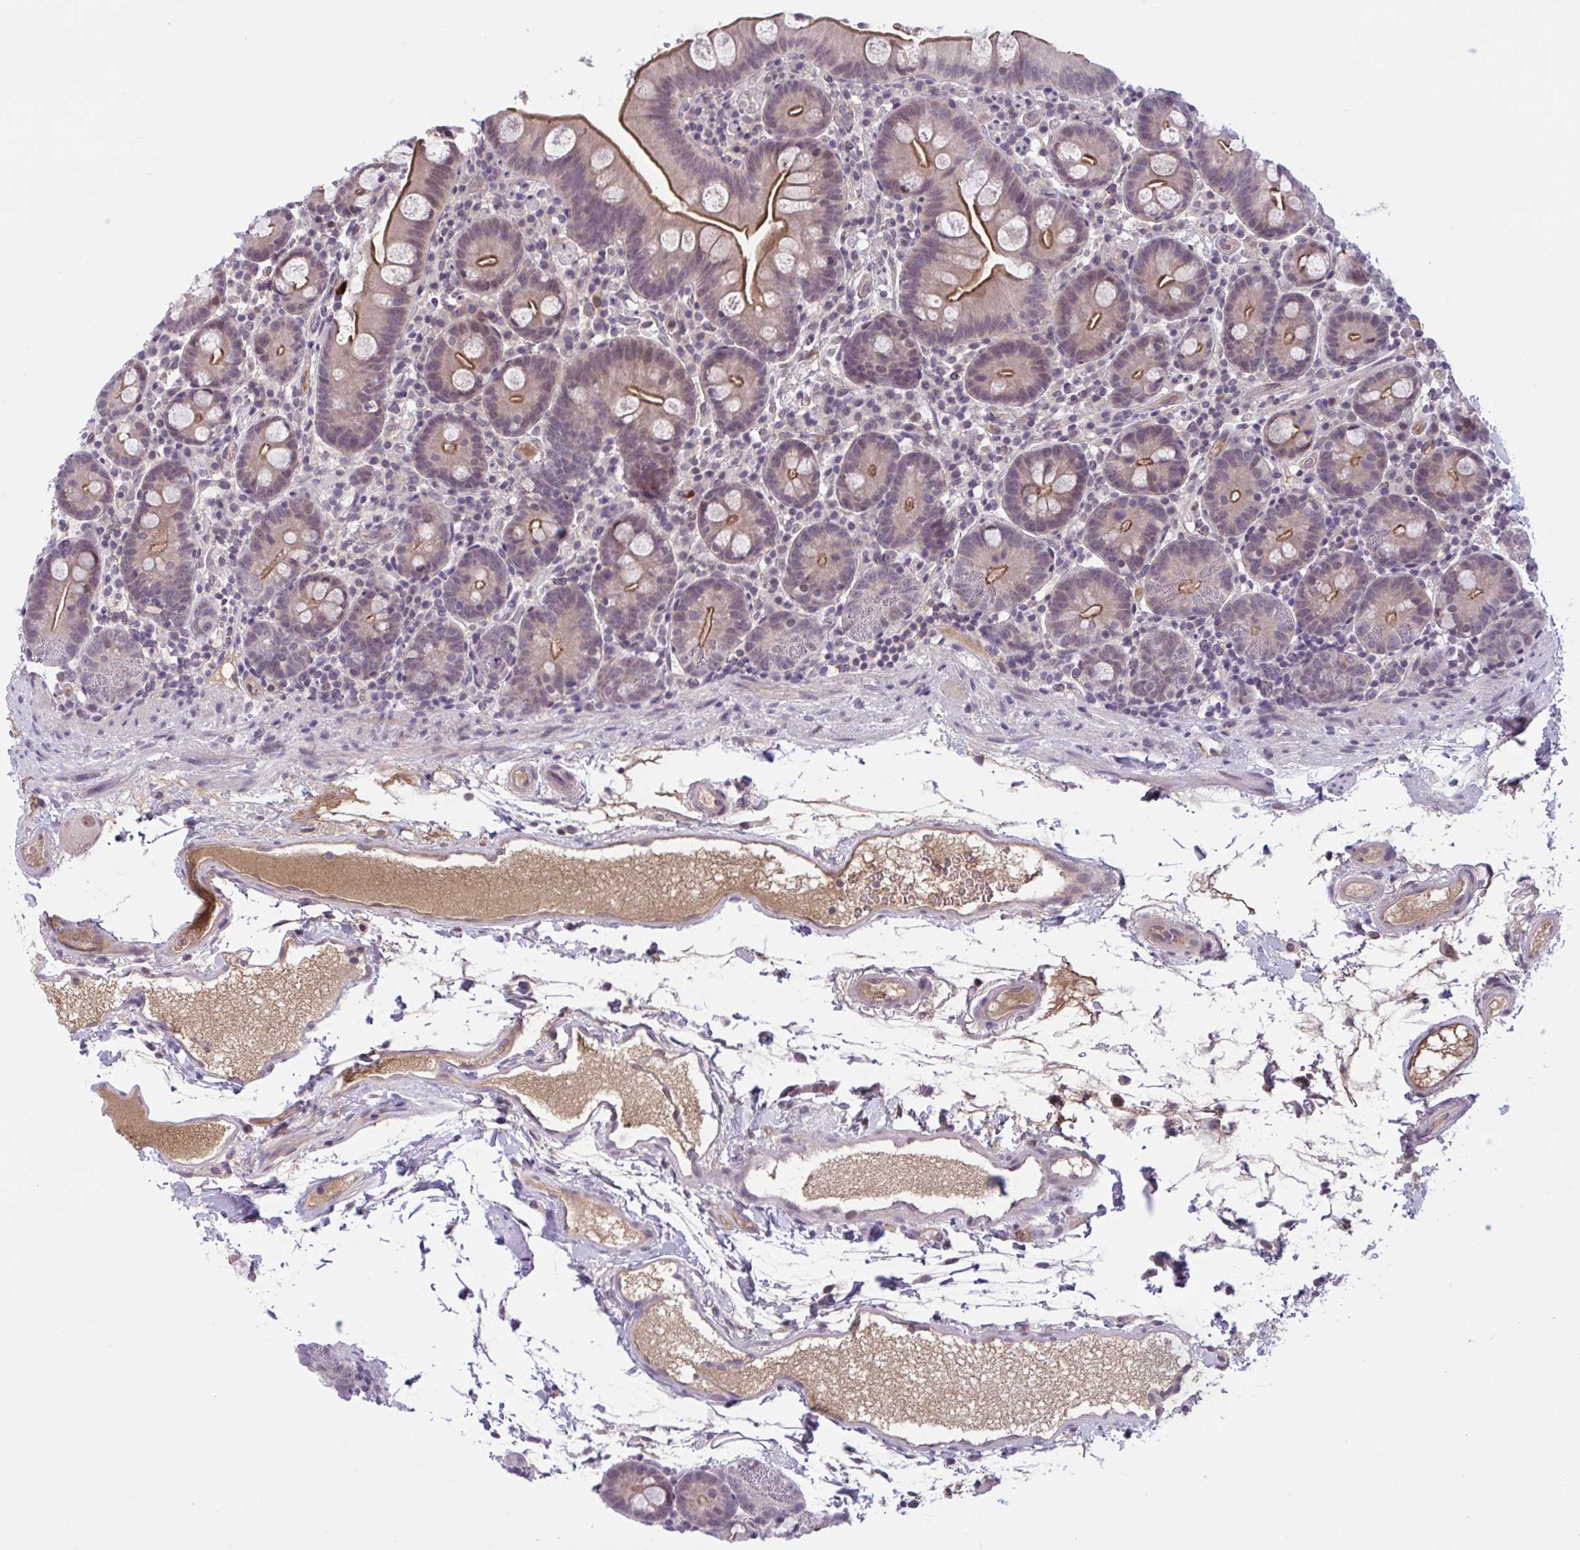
{"staining": {"intensity": "moderate", "quantity": "25%-75%", "location": "cytoplasmic/membranous"}, "tissue": "small intestine", "cell_type": "Glandular cells", "image_type": "normal", "snomed": [{"axis": "morphology", "description": "Normal tissue, NOS"}, {"axis": "topography", "description": "Small intestine"}], "caption": "Immunohistochemical staining of benign human small intestine shows medium levels of moderate cytoplasmic/membranous staining in approximately 25%-75% of glandular cells. The staining was performed using DAB to visualize the protein expression in brown, while the nuclei were stained in blue with hematoxylin (Magnification: 20x).", "gene": "TTC7B", "patient": {"sex": "female", "age": 68}}